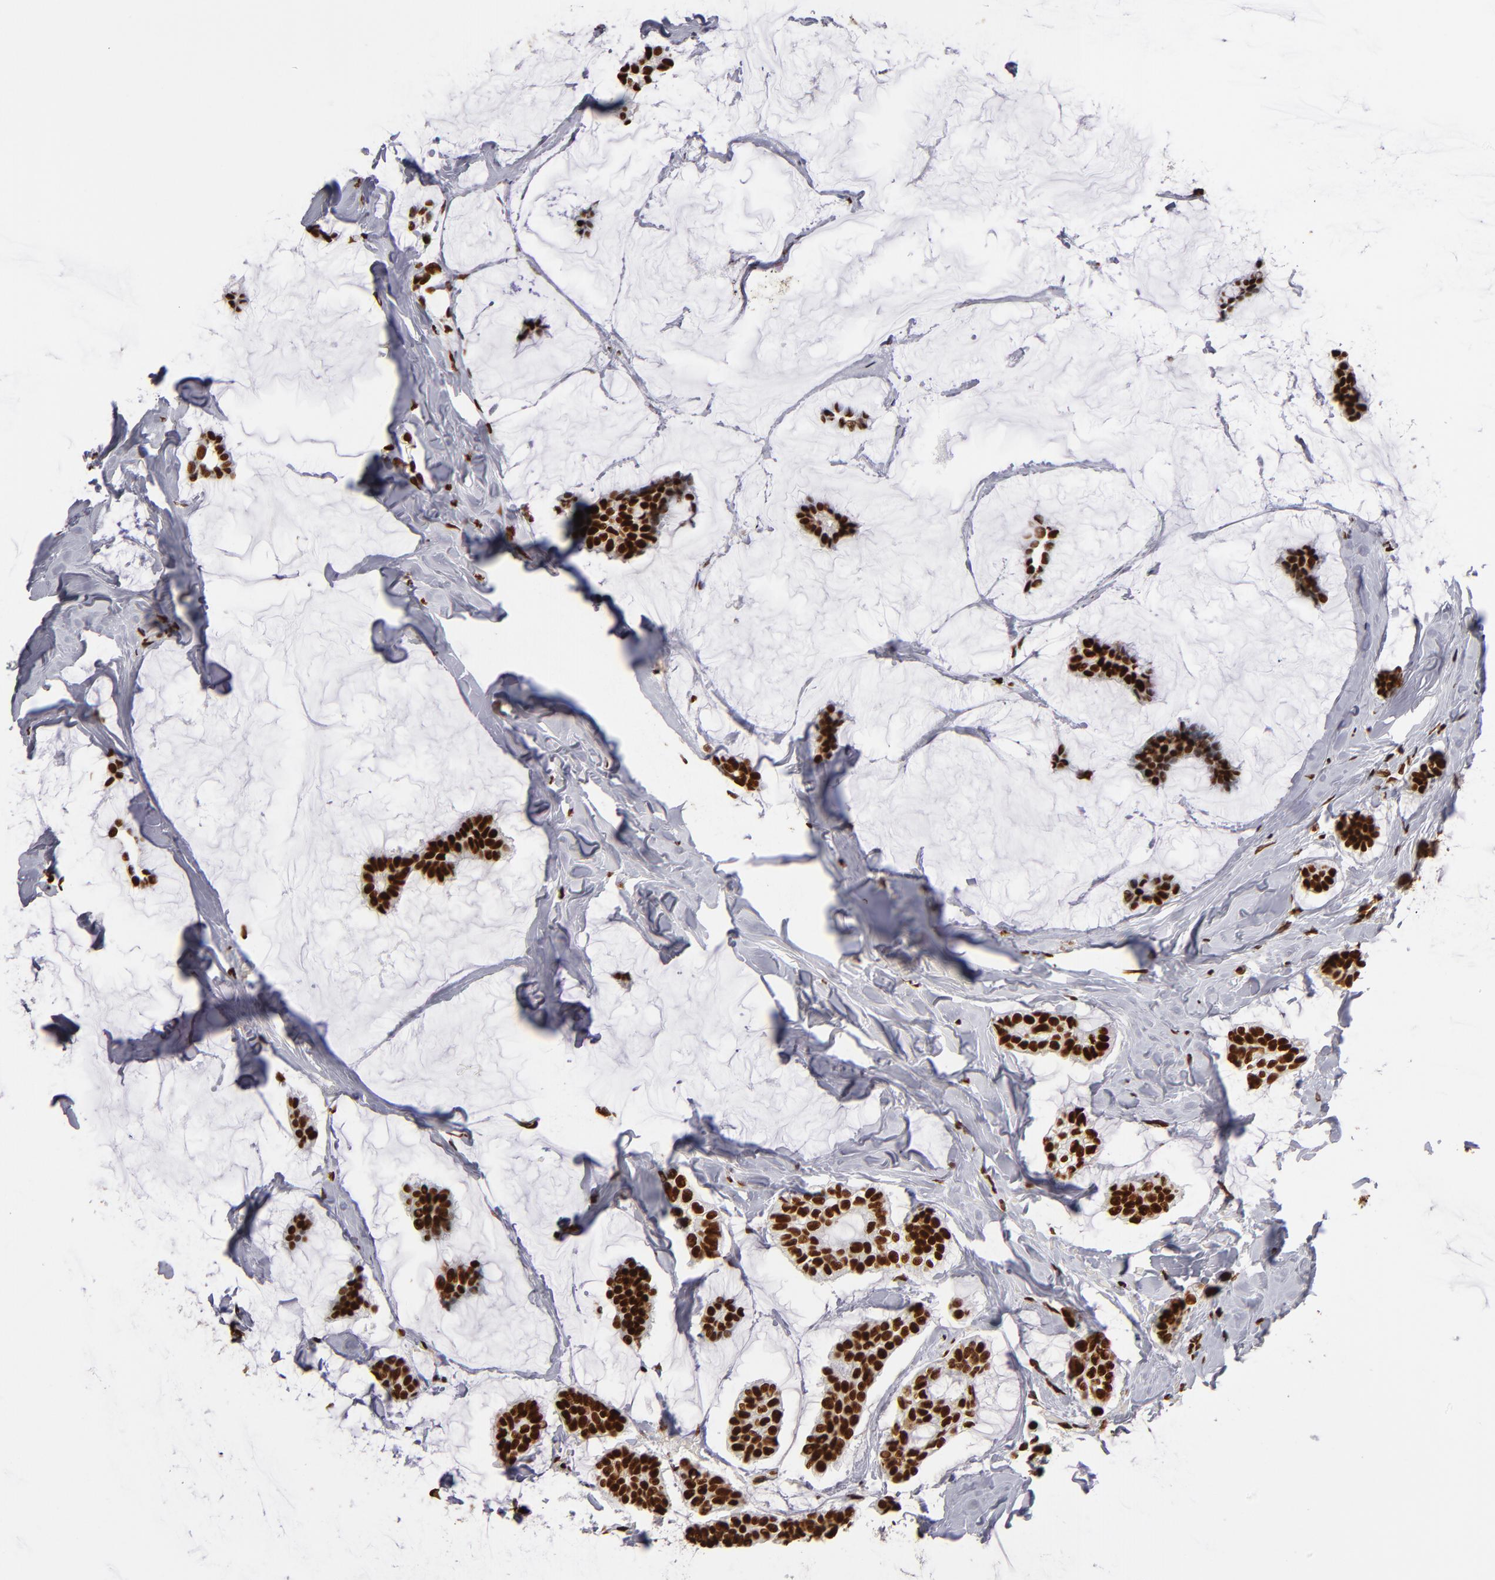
{"staining": {"intensity": "strong", "quantity": ">75%", "location": "nuclear"}, "tissue": "breast cancer", "cell_type": "Tumor cells", "image_type": "cancer", "snomed": [{"axis": "morphology", "description": "Duct carcinoma"}, {"axis": "topography", "description": "Breast"}], "caption": "Breast infiltrating ductal carcinoma stained with immunohistochemistry shows strong nuclear staining in about >75% of tumor cells. Ihc stains the protein of interest in brown and the nuclei are stained blue.", "gene": "MRE11", "patient": {"sex": "female", "age": 93}}